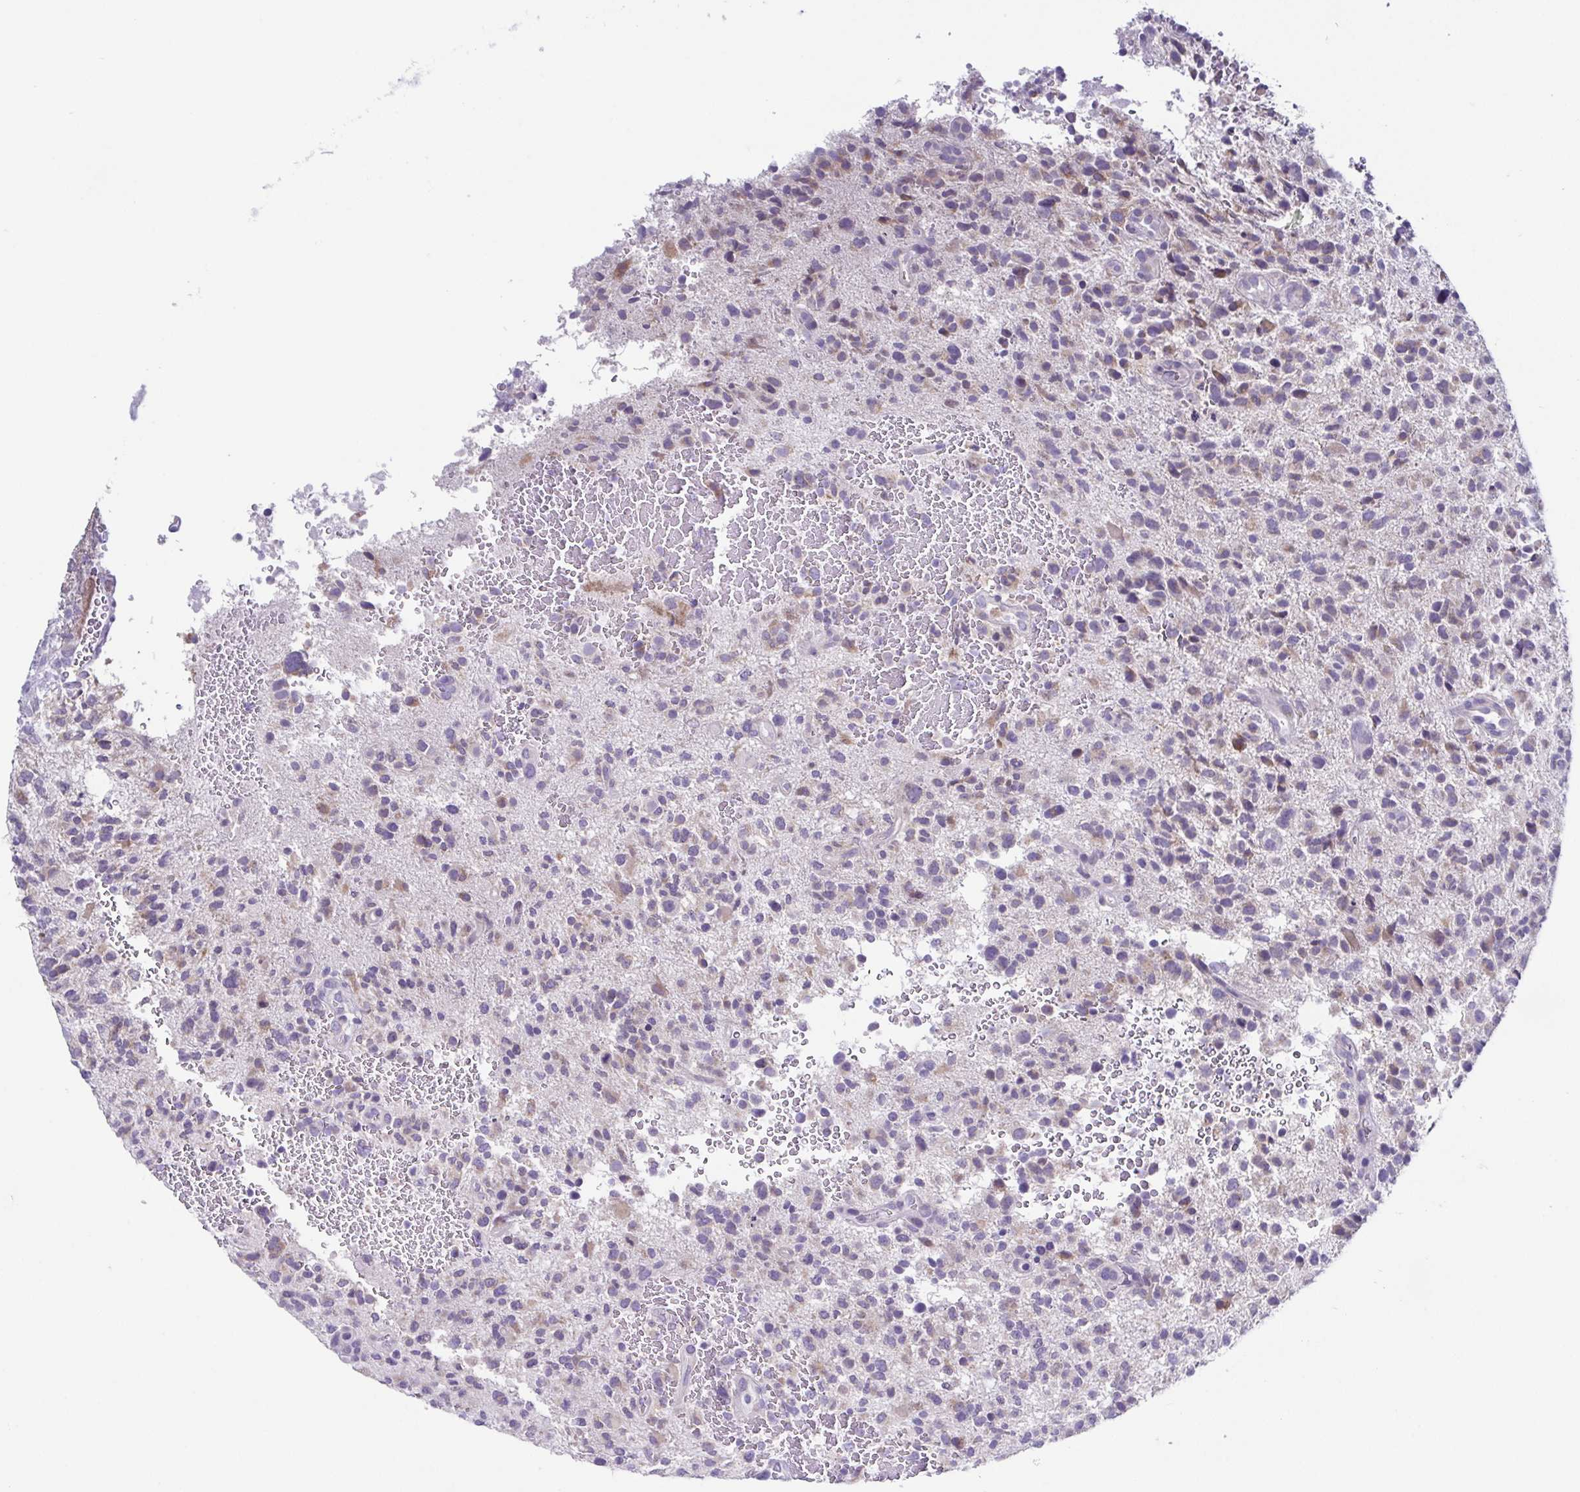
{"staining": {"intensity": "weak", "quantity": "<25%", "location": "cytoplasmic/membranous"}, "tissue": "glioma", "cell_type": "Tumor cells", "image_type": "cancer", "snomed": [{"axis": "morphology", "description": "Glioma, malignant, High grade"}, {"axis": "topography", "description": "Brain"}], "caption": "The photomicrograph exhibits no significant positivity in tumor cells of malignant high-grade glioma. (DAB immunohistochemistry with hematoxylin counter stain).", "gene": "RDH11", "patient": {"sex": "female", "age": 71}}